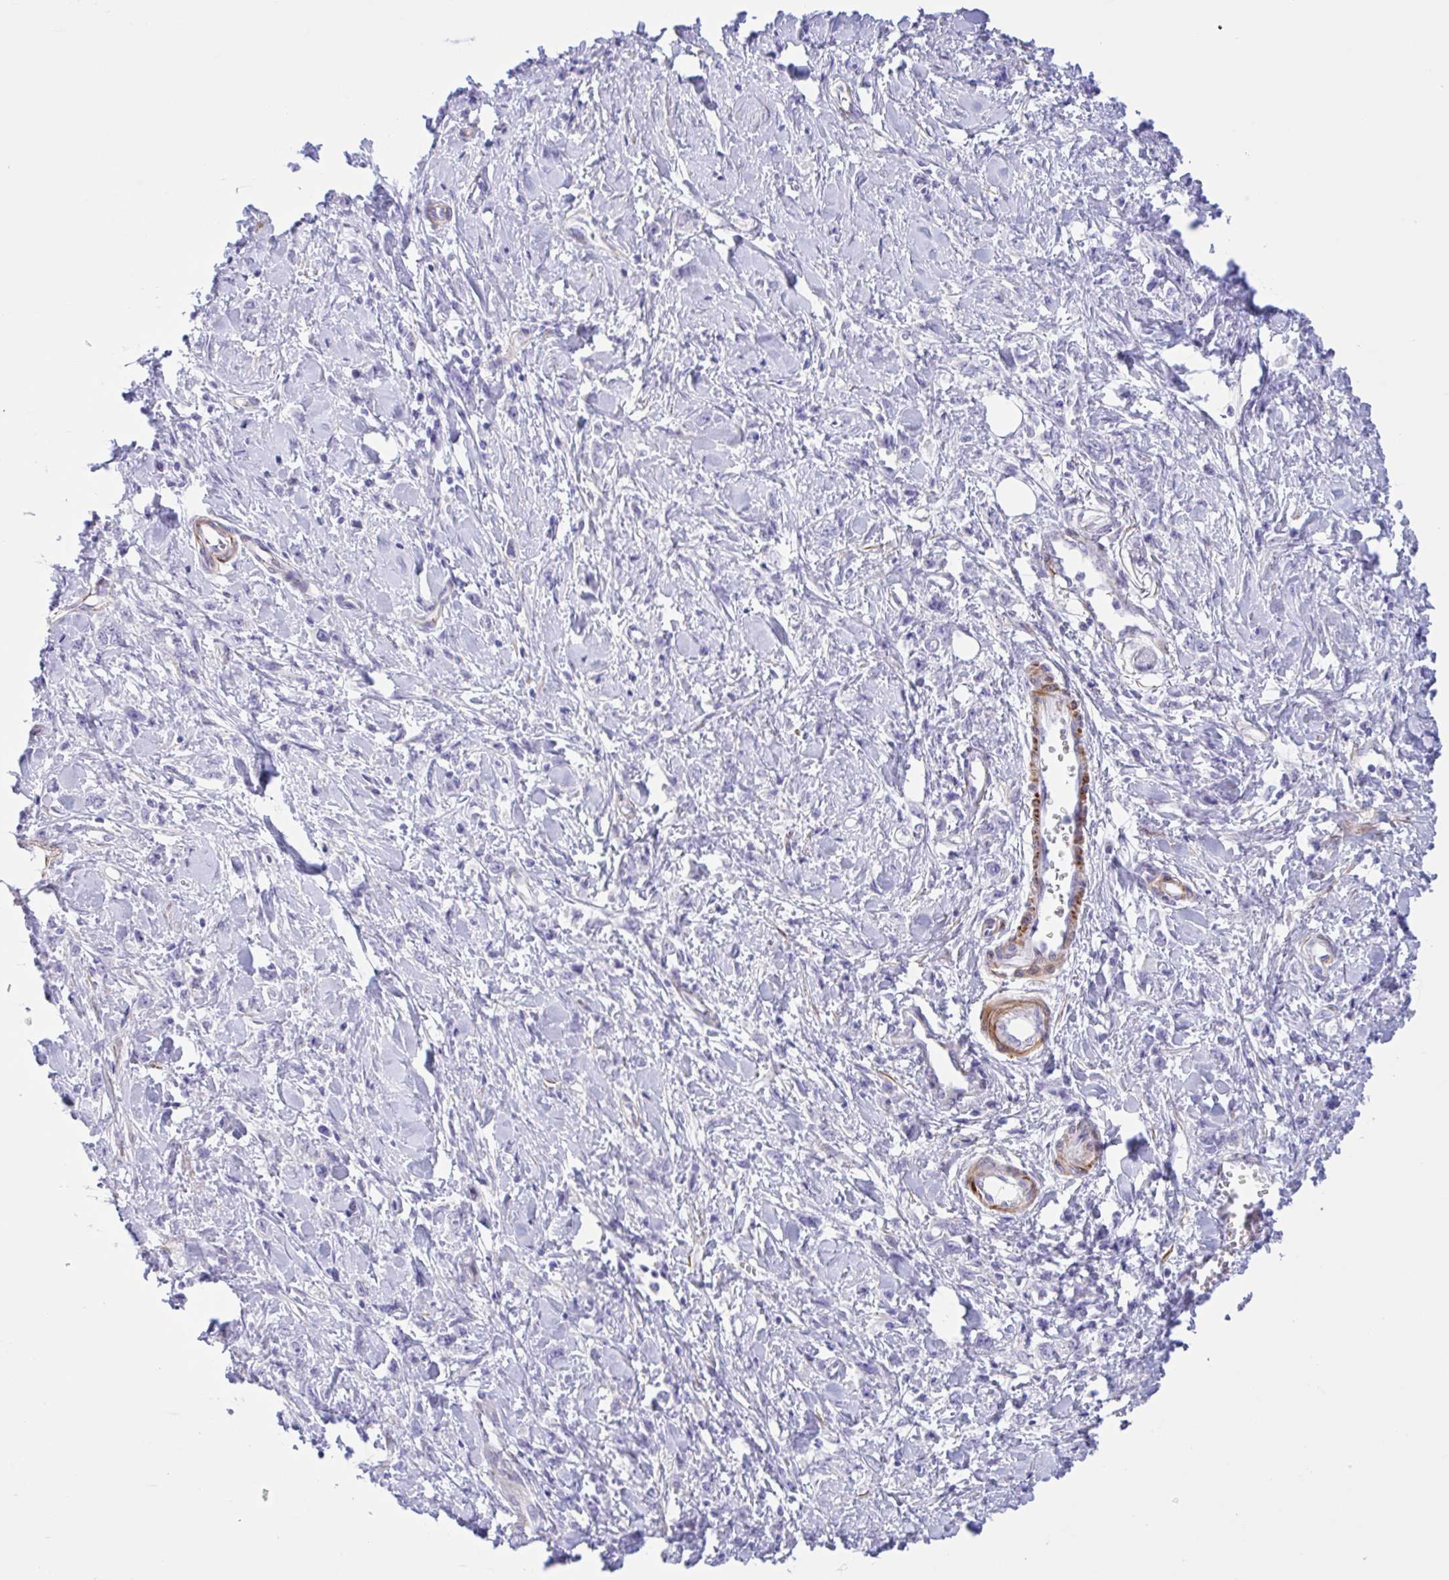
{"staining": {"intensity": "negative", "quantity": "none", "location": "none"}, "tissue": "stomach cancer", "cell_type": "Tumor cells", "image_type": "cancer", "snomed": [{"axis": "morphology", "description": "Adenocarcinoma, NOS"}, {"axis": "topography", "description": "Stomach"}], "caption": "Immunohistochemical staining of human stomach cancer (adenocarcinoma) exhibits no significant positivity in tumor cells.", "gene": "AHCYL2", "patient": {"sex": "female", "age": 76}}